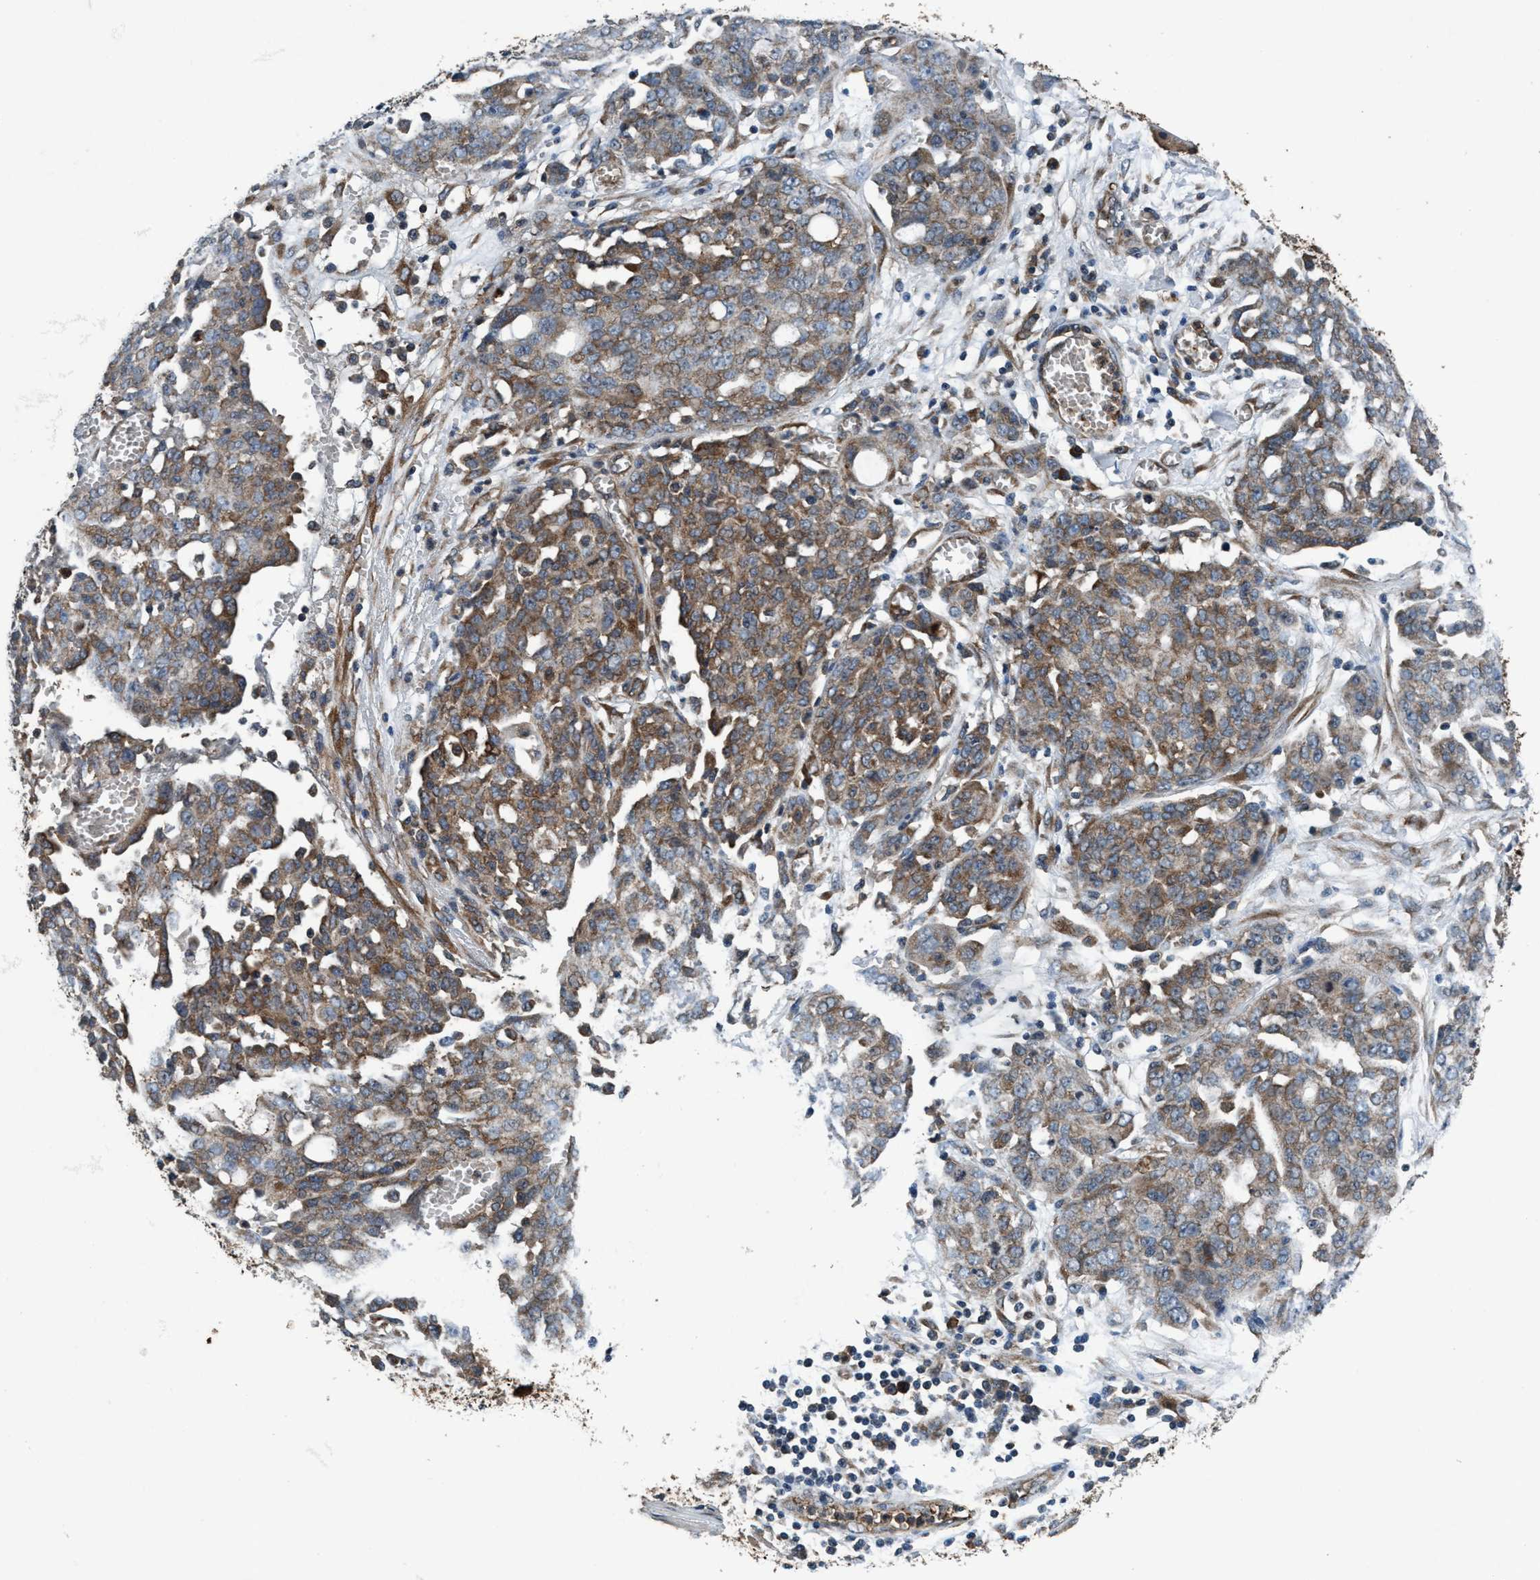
{"staining": {"intensity": "moderate", "quantity": ">75%", "location": "cytoplasmic/membranous"}, "tissue": "ovarian cancer", "cell_type": "Tumor cells", "image_type": "cancer", "snomed": [{"axis": "morphology", "description": "Cystadenocarcinoma, serous, NOS"}, {"axis": "topography", "description": "Soft tissue"}, {"axis": "topography", "description": "Ovary"}], "caption": "IHC staining of serous cystadenocarcinoma (ovarian), which demonstrates medium levels of moderate cytoplasmic/membranous positivity in about >75% of tumor cells indicating moderate cytoplasmic/membranous protein staining. The staining was performed using DAB (brown) for protein detection and nuclei were counterstained in hematoxylin (blue).", "gene": "AKT1S1", "patient": {"sex": "female", "age": 57}}